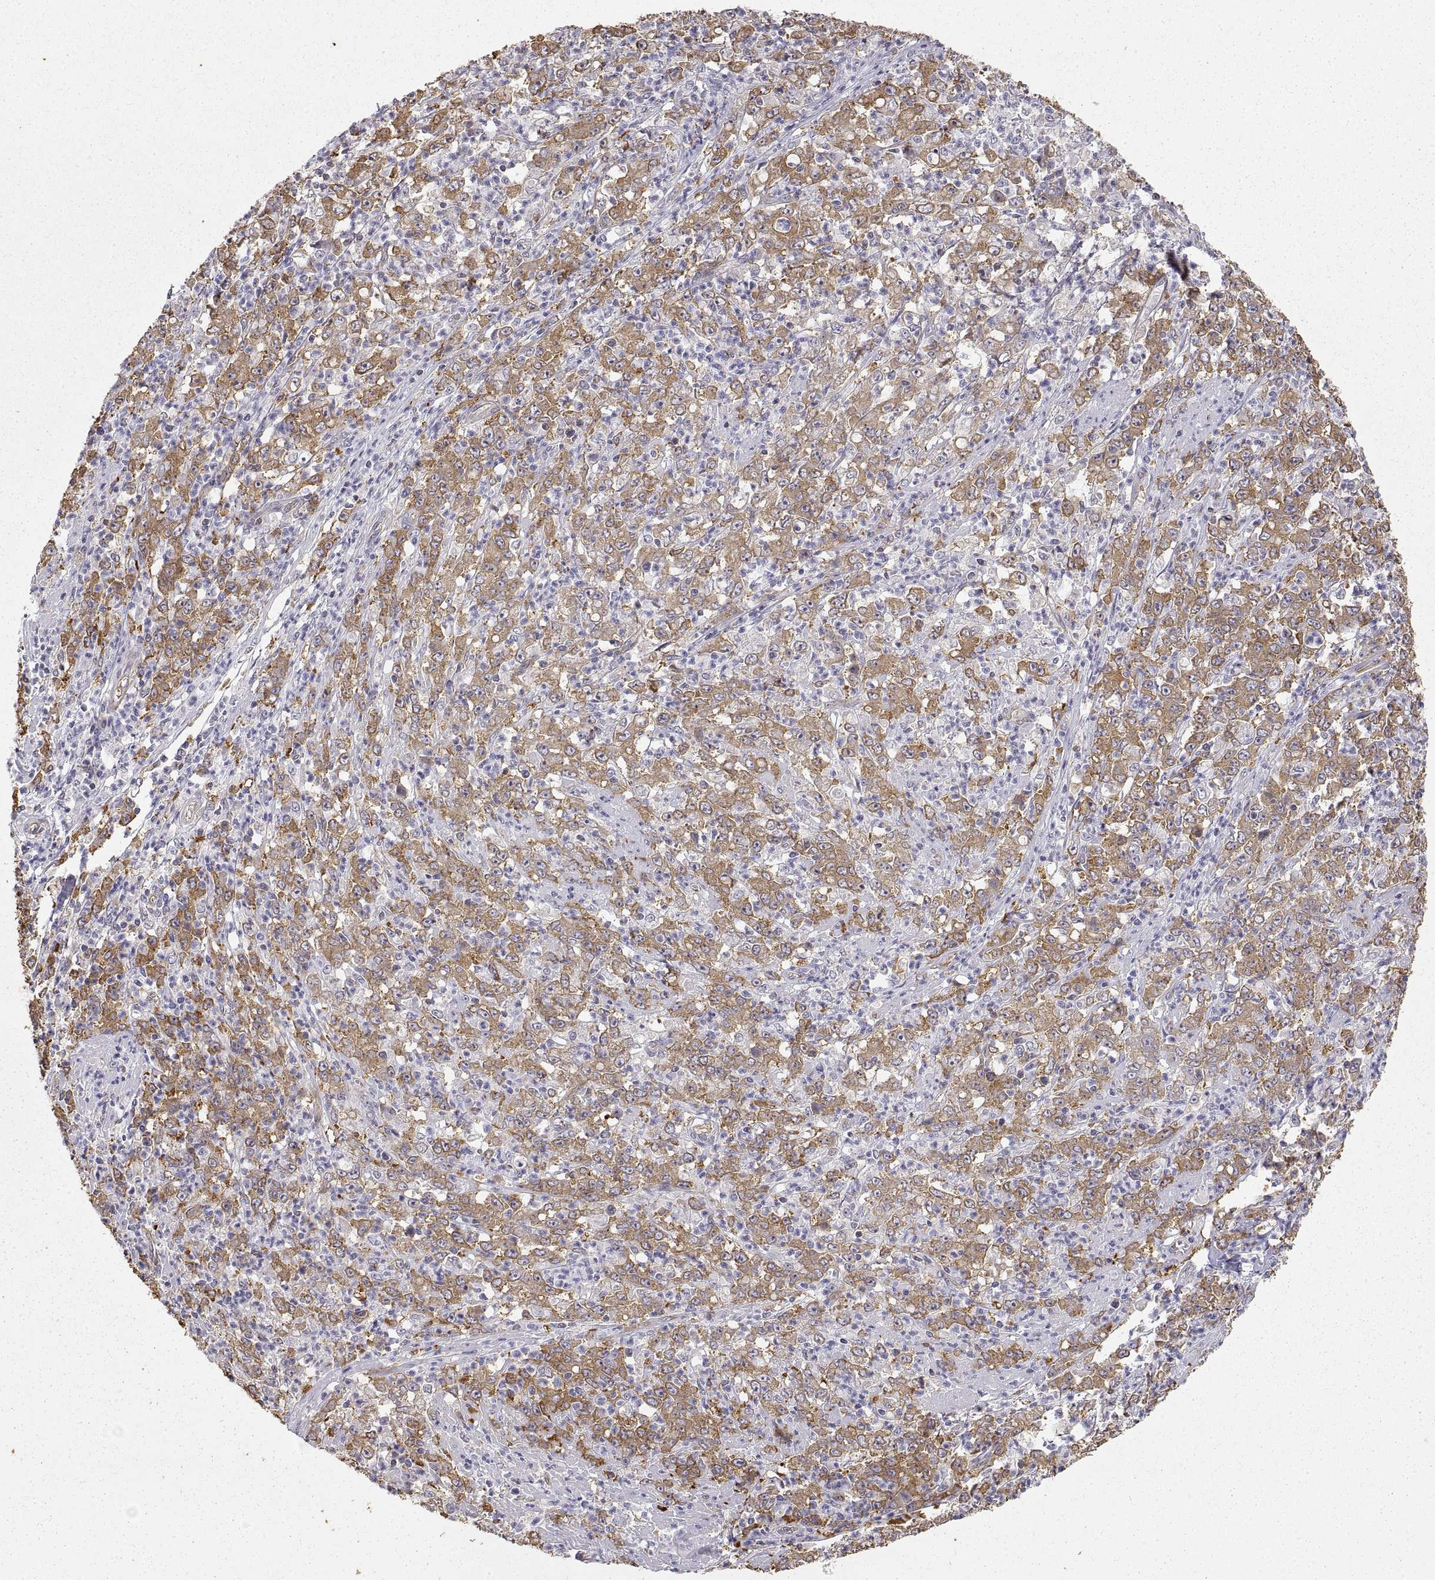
{"staining": {"intensity": "moderate", "quantity": ">75%", "location": "cytoplasmic/membranous"}, "tissue": "stomach cancer", "cell_type": "Tumor cells", "image_type": "cancer", "snomed": [{"axis": "morphology", "description": "Adenocarcinoma, NOS"}, {"axis": "topography", "description": "Stomach, lower"}], "caption": "Immunohistochemical staining of stomach cancer exhibits moderate cytoplasmic/membranous protein staining in approximately >75% of tumor cells. (Brightfield microscopy of DAB IHC at high magnification).", "gene": "HSP90AB1", "patient": {"sex": "female", "age": 71}}